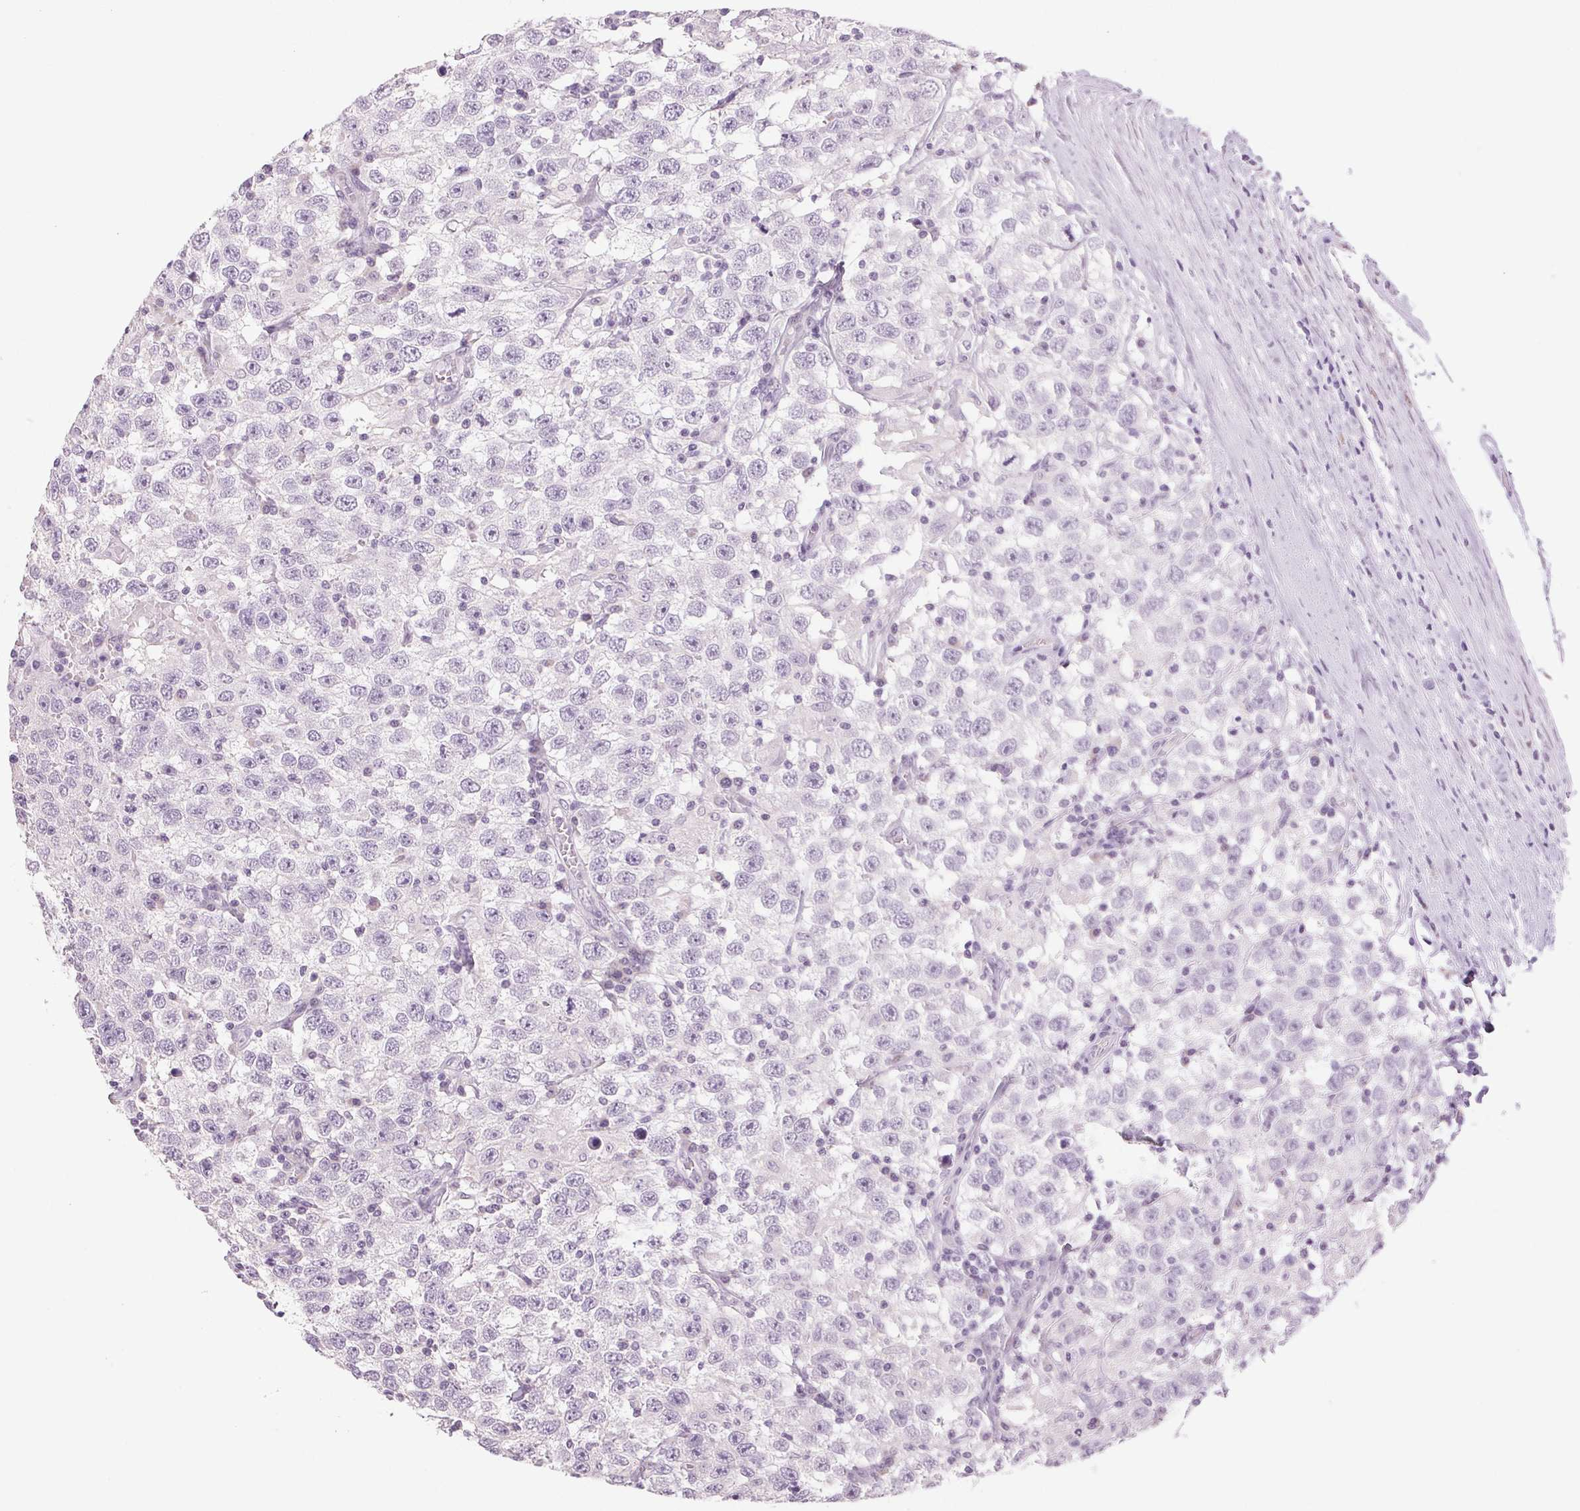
{"staining": {"intensity": "negative", "quantity": "none", "location": "none"}, "tissue": "testis cancer", "cell_type": "Tumor cells", "image_type": "cancer", "snomed": [{"axis": "morphology", "description": "Seminoma, NOS"}, {"axis": "topography", "description": "Testis"}], "caption": "Testis cancer (seminoma) was stained to show a protein in brown. There is no significant staining in tumor cells.", "gene": "DNAJC6", "patient": {"sex": "male", "age": 41}}